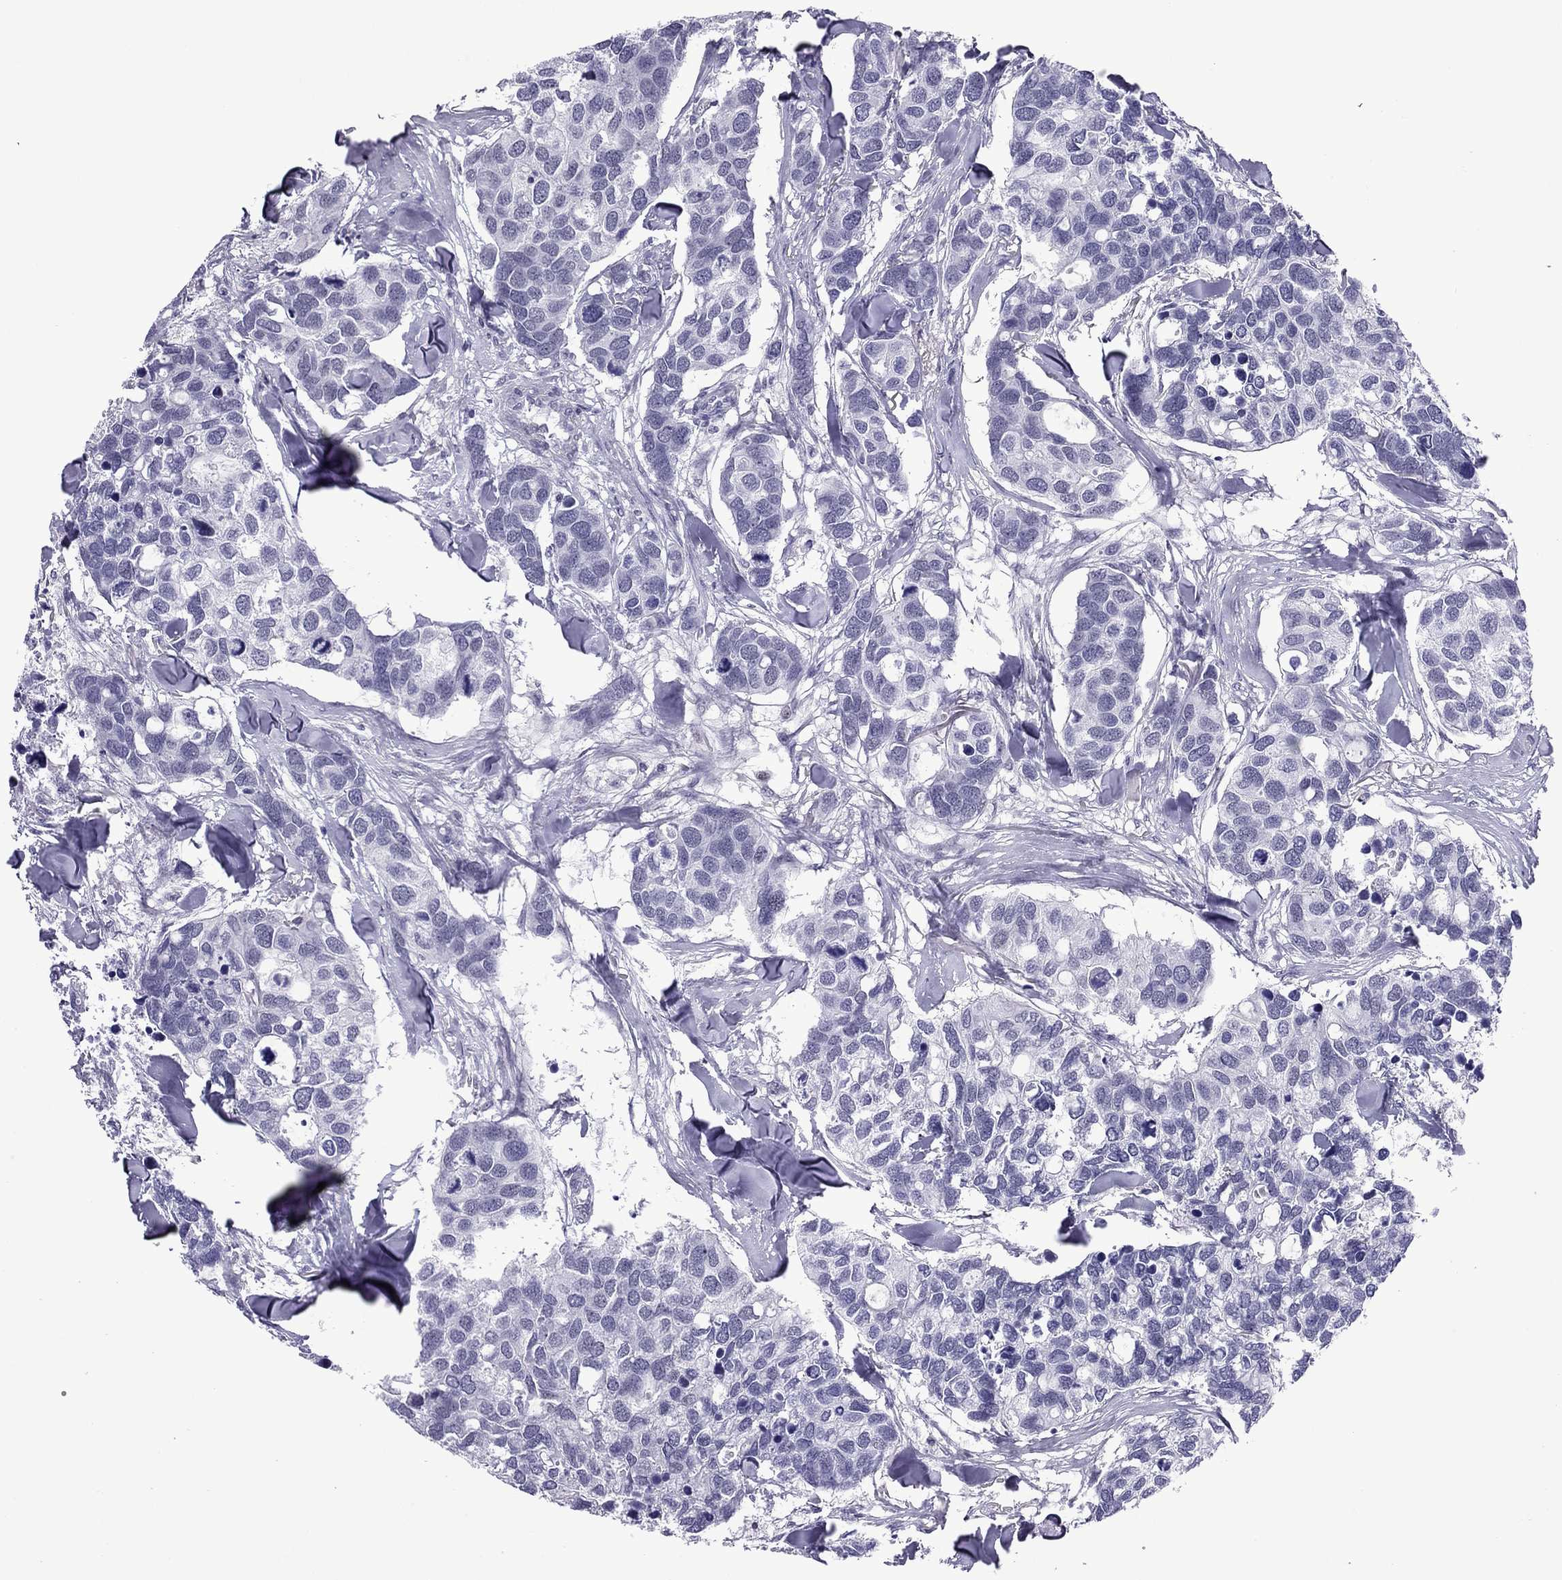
{"staining": {"intensity": "negative", "quantity": "none", "location": "none"}, "tissue": "breast cancer", "cell_type": "Tumor cells", "image_type": "cancer", "snomed": [{"axis": "morphology", "description": "Duct carcinoma"}, {"axis": "topography", "description": "Breast"}], "caption": "This micrograph is of breast intraductal carcinoma stained with IHC to label a protein in brown with the nuclei are counter-stained blue. There is no positivity in tumor cells. (Brightfield microscopy of DAB (3,3'-diaminobenzidine) immunohistochemistry (IHC) at high magnification).", "gene": "ZNF646", "patient": {"sex": "female", "age": 83}}